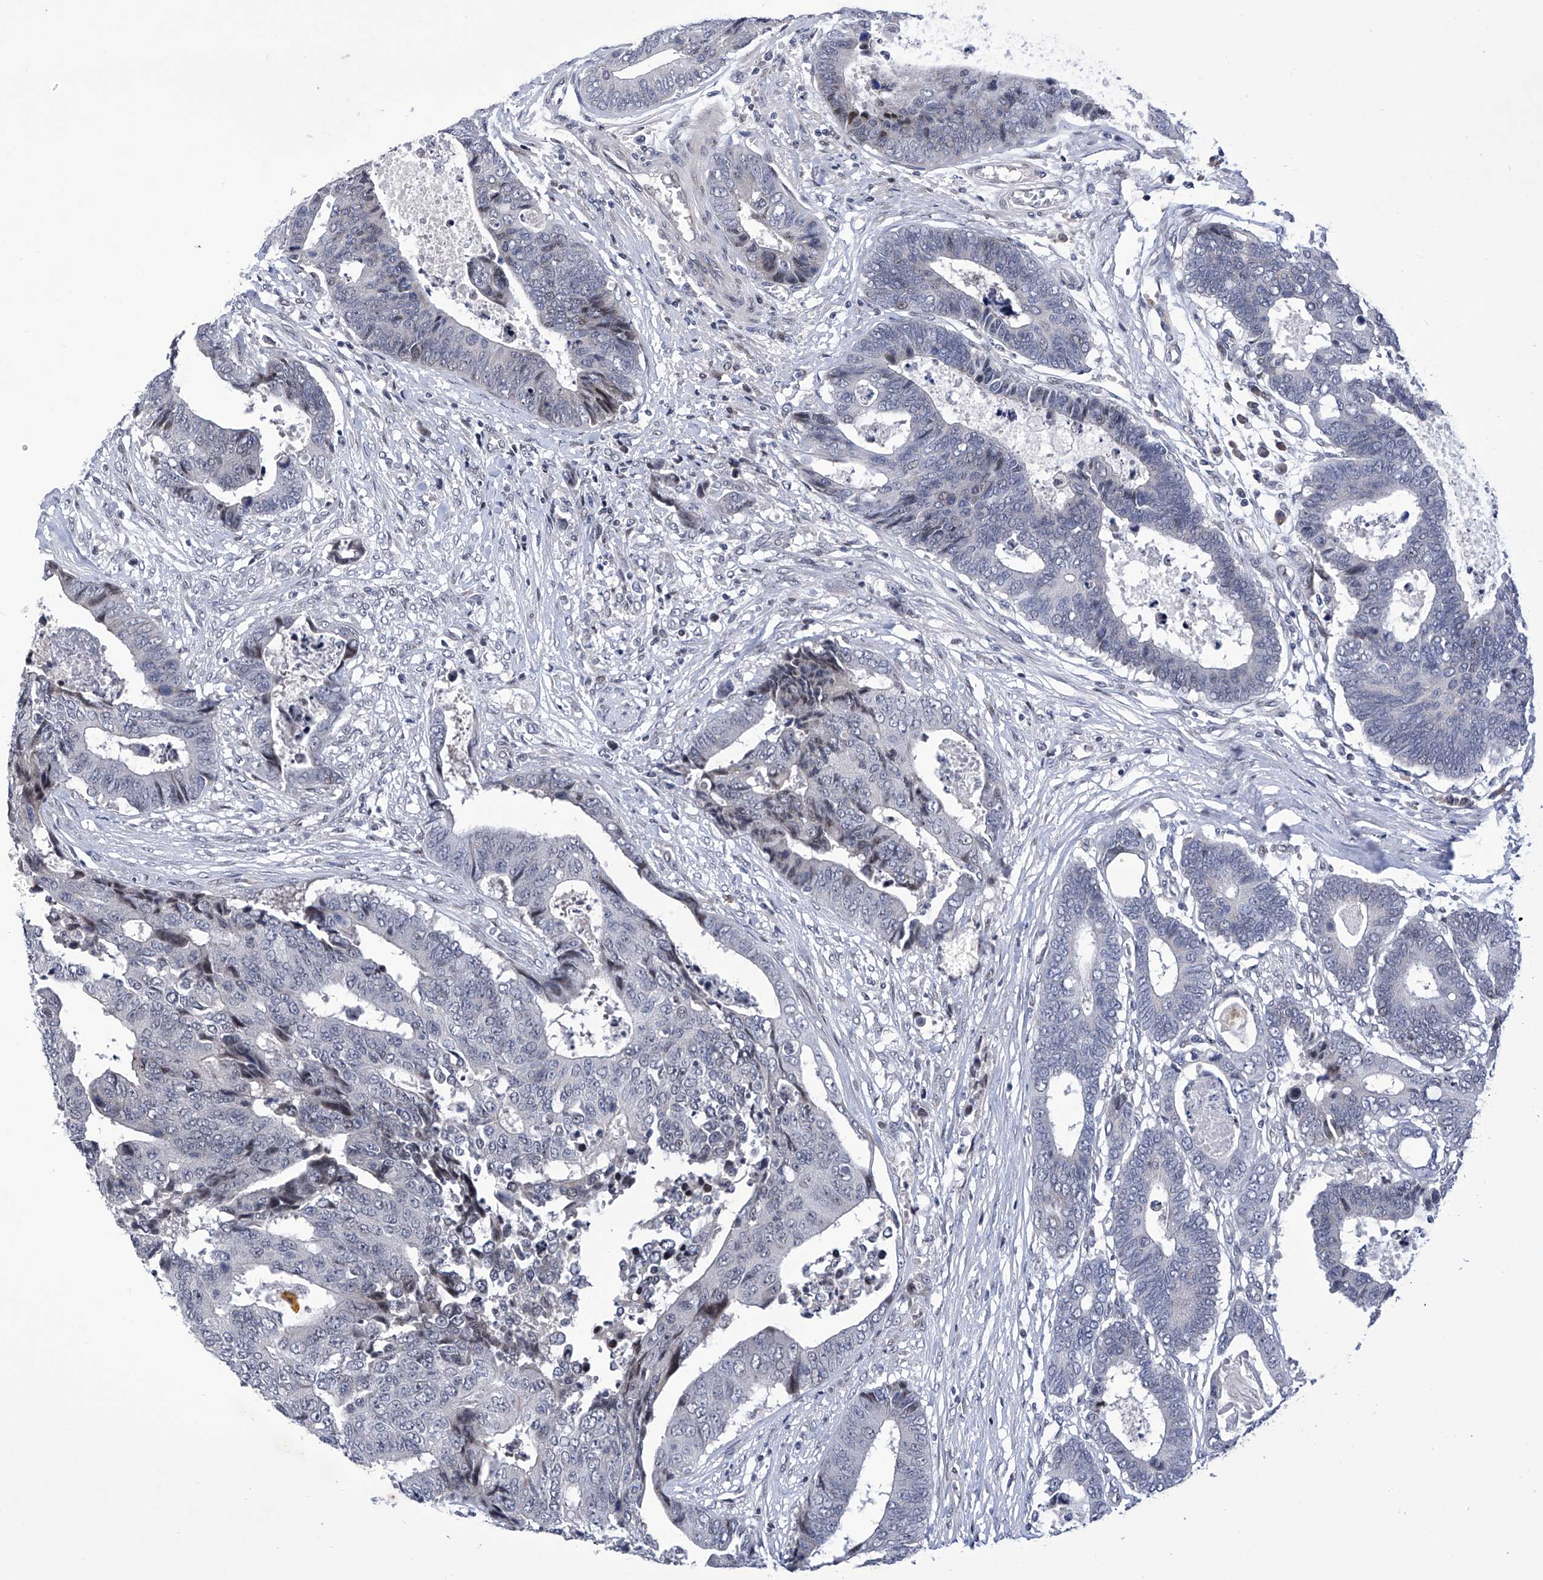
{"staining": {"intensity": "negative", "quantity": "none", "location": "none"}, "tissue": "colorectal cancer", "cell_type": "Tumor cells", "image_type": "cancer", "snomed": [{"axis": "morphology", "description": "Adenocarcinoma, NOS"}, {"axis": "topography", "description": "Rectum"}], "caption": "This is a image of immunohistochemistry (IHC) staining of adenocarcinoma (colorectal), which shows no staining in tumor cells.", "gene": "NUFIP1", "patient": {"sex": "male", "age": 84}}